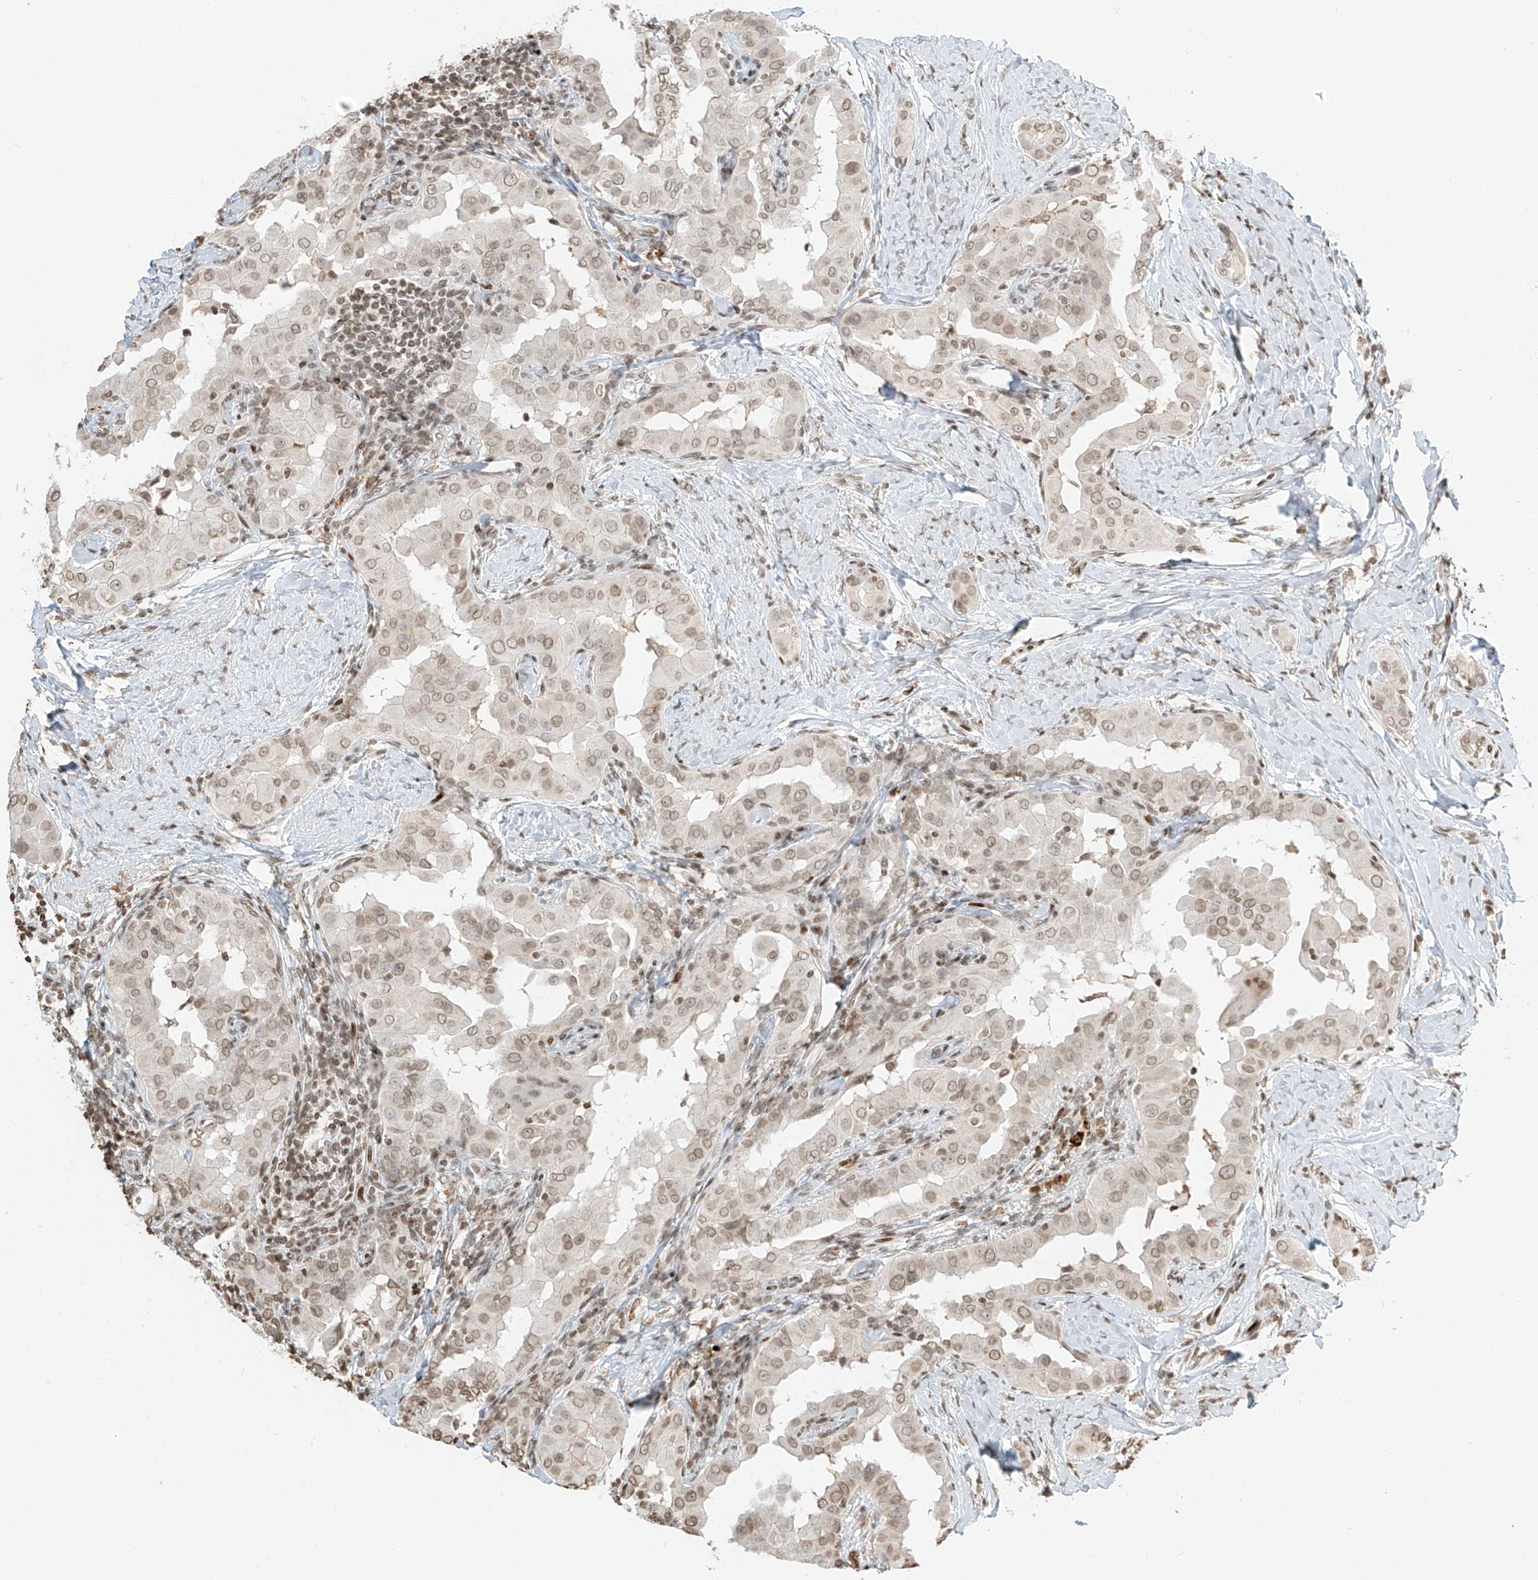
{"staining": {"intensity": "weak", "quantity": ">75%", "location": "nuclear"}, "tissue": "thyroid cancer", "cell_type": "Tumor cells", "image_type": "cancer", "snomed": [{"axis": "morphology", "description": "Papillary adenocarcinoma, NOS"}, {"axis": "topography", "description": "Thyroid gland"}], "caption": "Immunohistochemistry (IHC) staining of thyroid papillary adenocarcinoma, which demonstrates low levels of weak nuclear positivity in approximately >75% of tumor cells indicating weak nuclear protein staining. The staining was performed using DAB (3,3'-diaminobenzidine) (brown) for protein detection and nuclei were counterstained in hematoxylin (blue).", "gene": "C17orf58", "patient": {"sex": "male", "age": 33}}